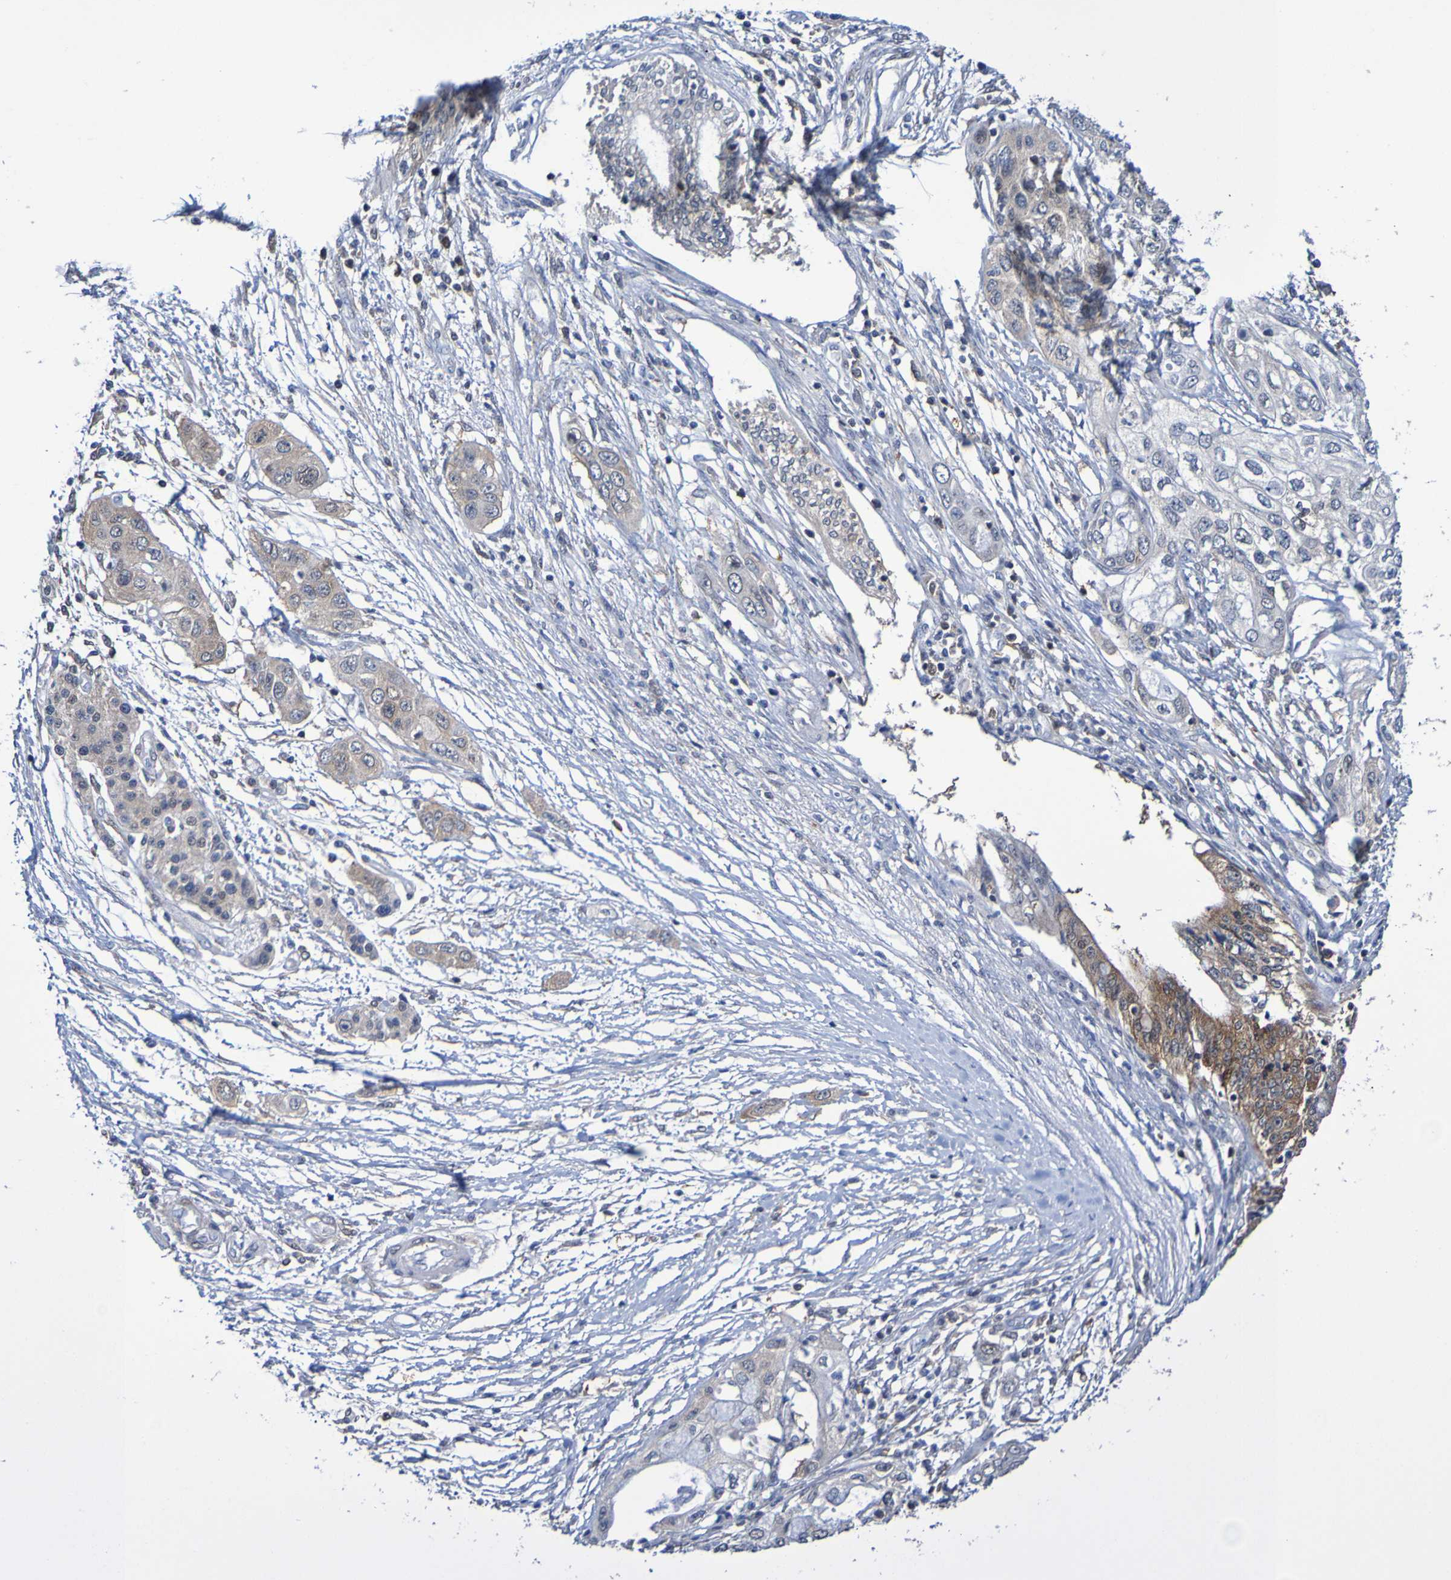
{"staining": {"intensity": "weak", "quantity": "<25%", "location": "cytoplasmic/membranous"}, "tissue": "pancreatic cancer", "cell_type": "Tumor cells", "image_type": "cancer", "snomed": [{"axis": "morphology", "description": "Adenocarcinoma, NOS"}, {"axis": "topography", "description": "Pancreas"}], "caption": "IHC of pancreatic cancer (adenocarcinoma) displays no expression in tumor cells. The staining was performed using DAB (3,3'-diaminobenzidine) to visualize the protein expression in brown, while the nuclei were stained in blue with hematoxylin (Magnification: 20x).", "gene": "ATIC", "patient": {"sex": "female", "age": 70}}